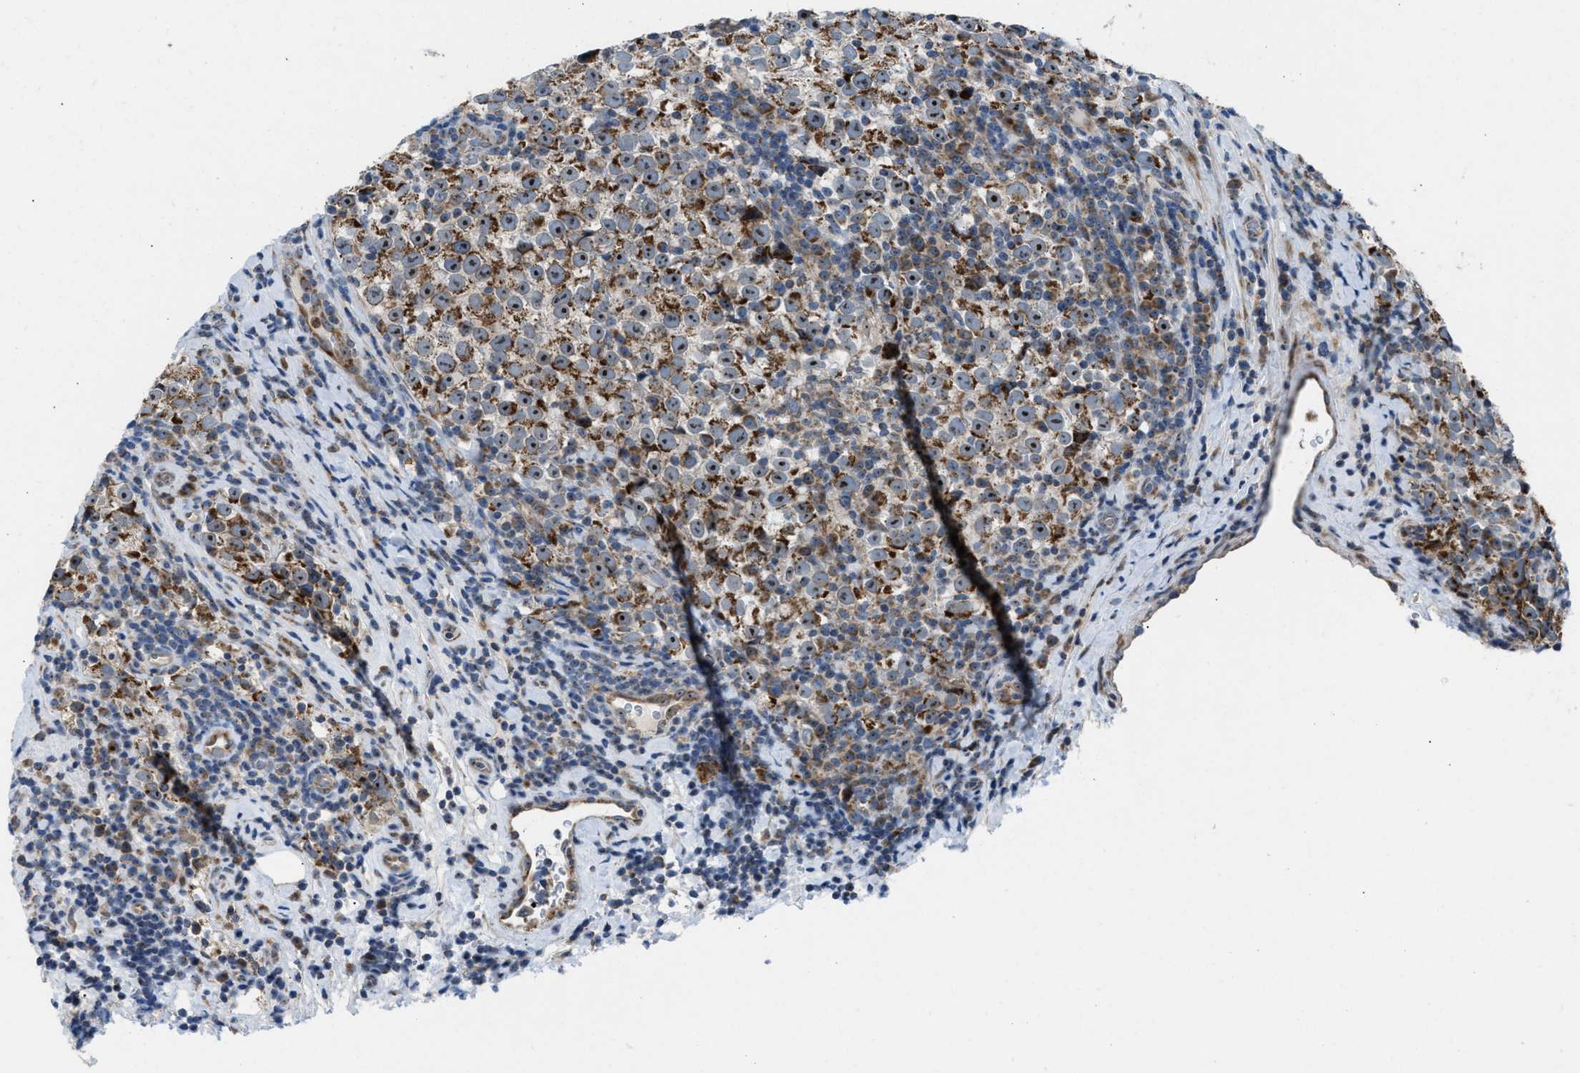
{"staining": {"intensity": "moderate", "quantity": ">75%", "location": "cytoplasmic/membranous,nuclear"}, "tissue": "testis cancer", "cell_type": "Tumor cells", "image_type": "cancer", "snomed": [{"axis": "morphology", "description": "Normal tissue, NOS"}, {"axis": "morphology", "description": "Seminoma, NOS"}, {"axis": "topography", "description": "Testis"}], "caption": "Protein expression analysis of testis seminoma reveals moderate cytoplasmic/membranous and nuclear expression in approximately >75% of tumor cells.", "gene": "TPH1", "patient": {"sex": "male", "age": 43}}